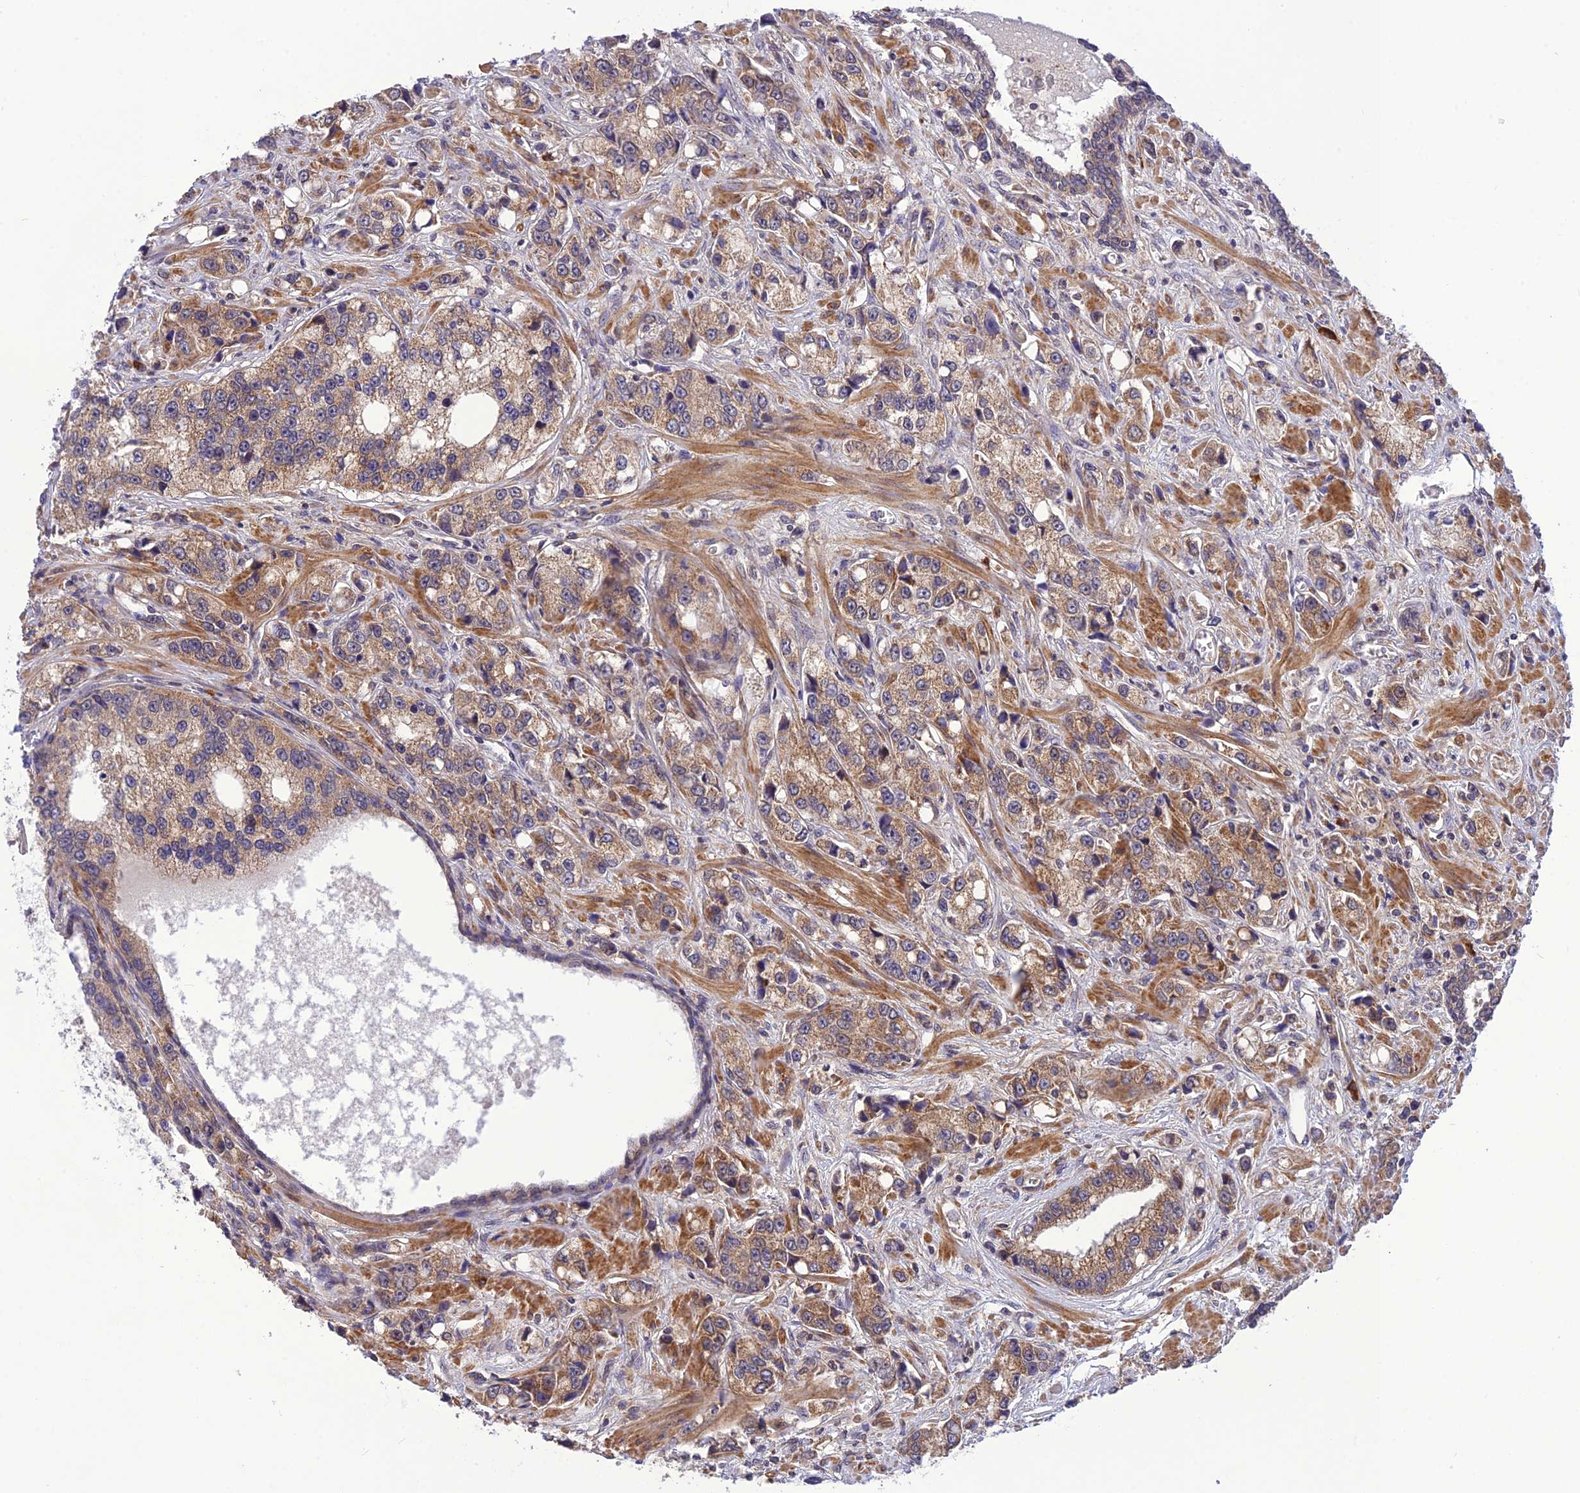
{"staining": {"intensity": "moderate", "quantity": ">75%", "location": "cytoplasmic/membranous"}, "tissue": "prostate cancer", "cell_type": "Tumor cells", "image_type": "cancer", "snomed": [{"axis": "morphology", "description": "Adenocarcinoma, High grade"}, {"axis": "topography", "description": "Prostate"}], "caption": "Immunohistochemical staining of prostate cancer (adenocarcinoma (high-grade)) exhibits medium levels of moderate cytoplasmic/membranous positivity in about >75% of tumor cells.", "gene": "UROS", "patient": {"sex": "male", "age": 74}}